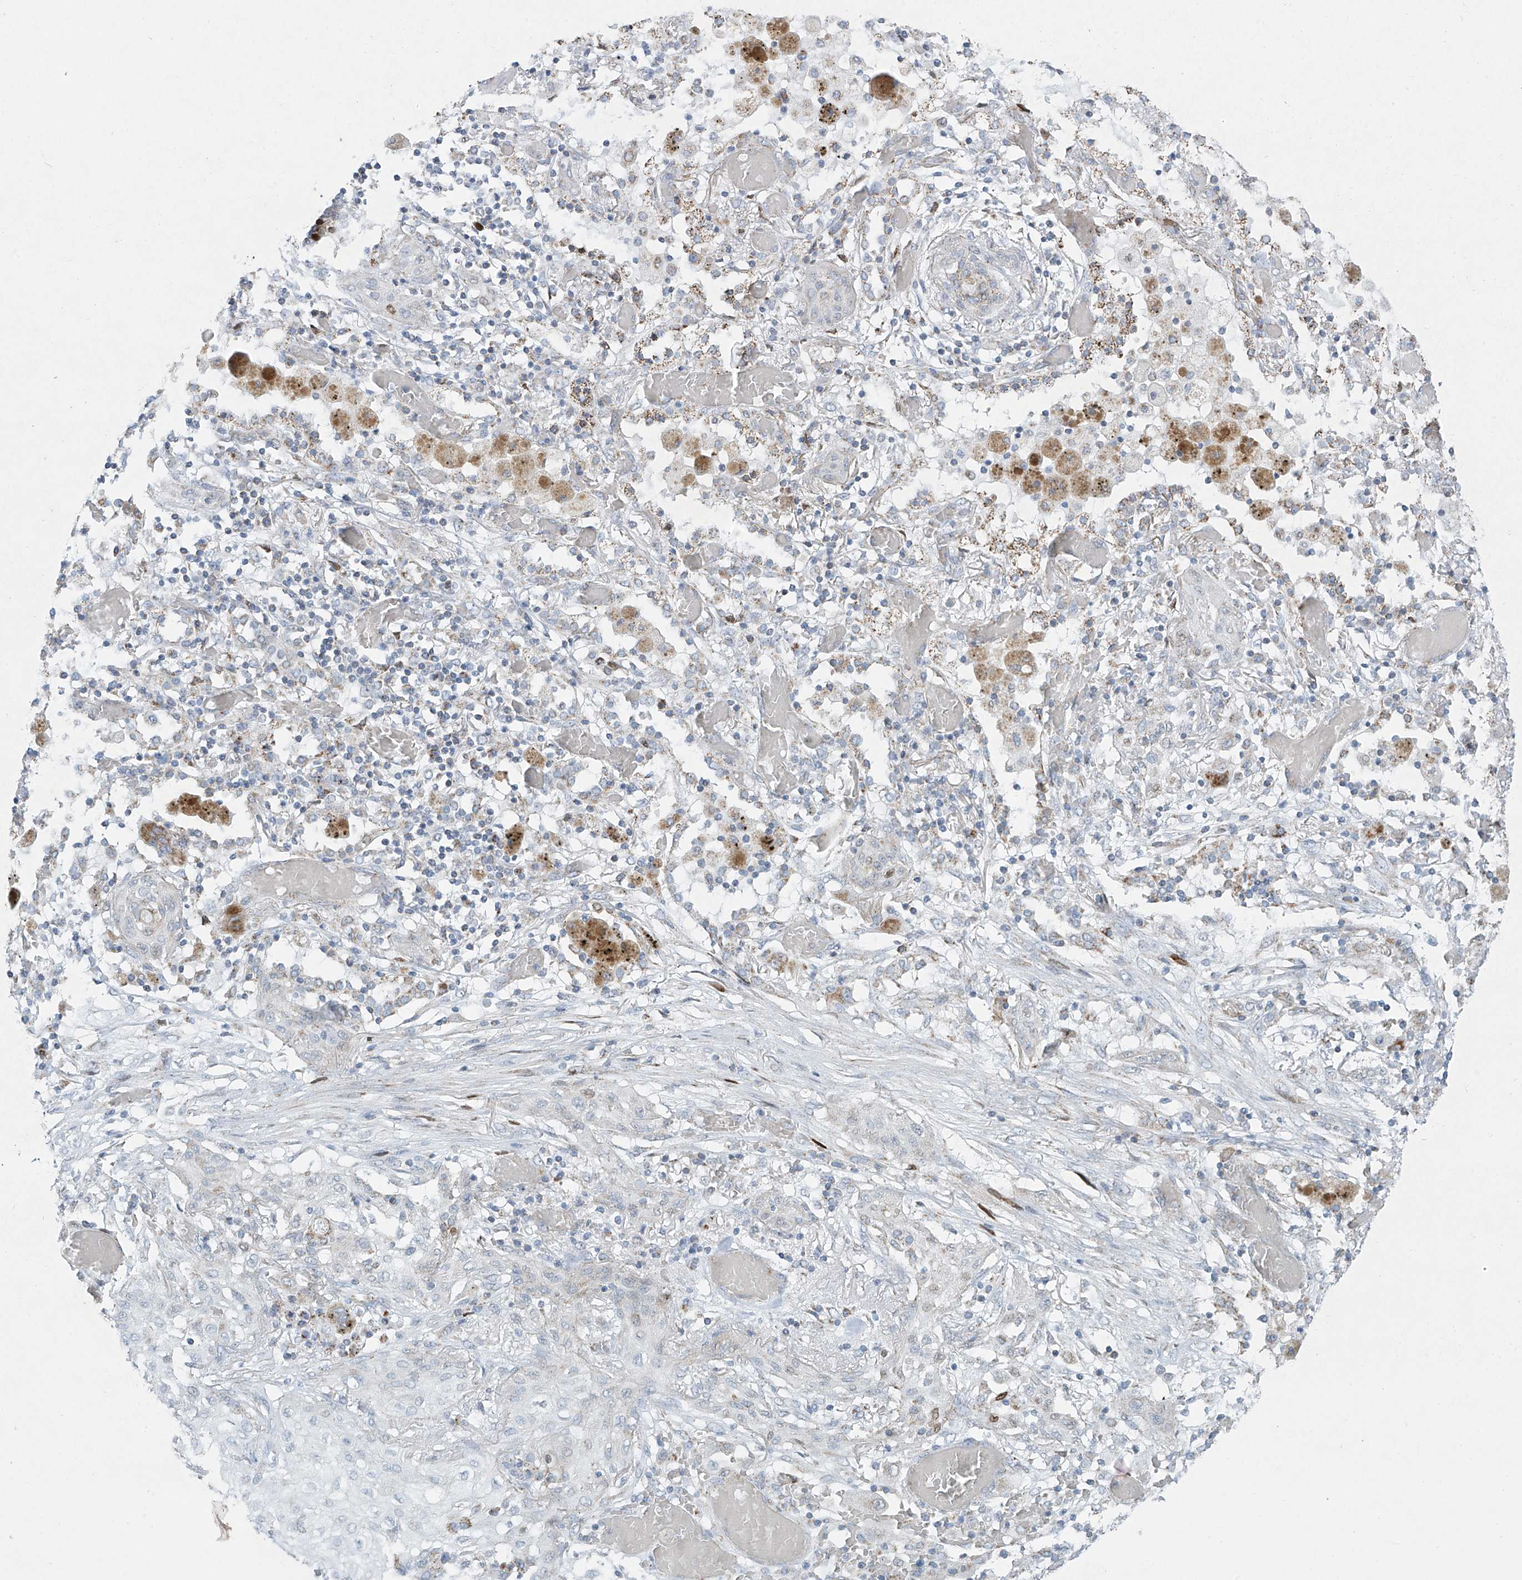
{"staining": {"intensity": "negative", "quantity": "none", "location": "none"}, "tissue": "lung cancer", "cell_type": "Tumor cells", "image_type": "cancer", "snomed": [{"axis": "morphology", "description": "Squamous cell carcinoma, NOS"}, {"axis": "topography", "description": "Lung"}], "caption": "A micrograph of human lung cancer (squamous cell carcinoma) is negative for staining in tumor cells.", "gene": "SMDT1", "patient": {"sex": "female", "age": 47}}